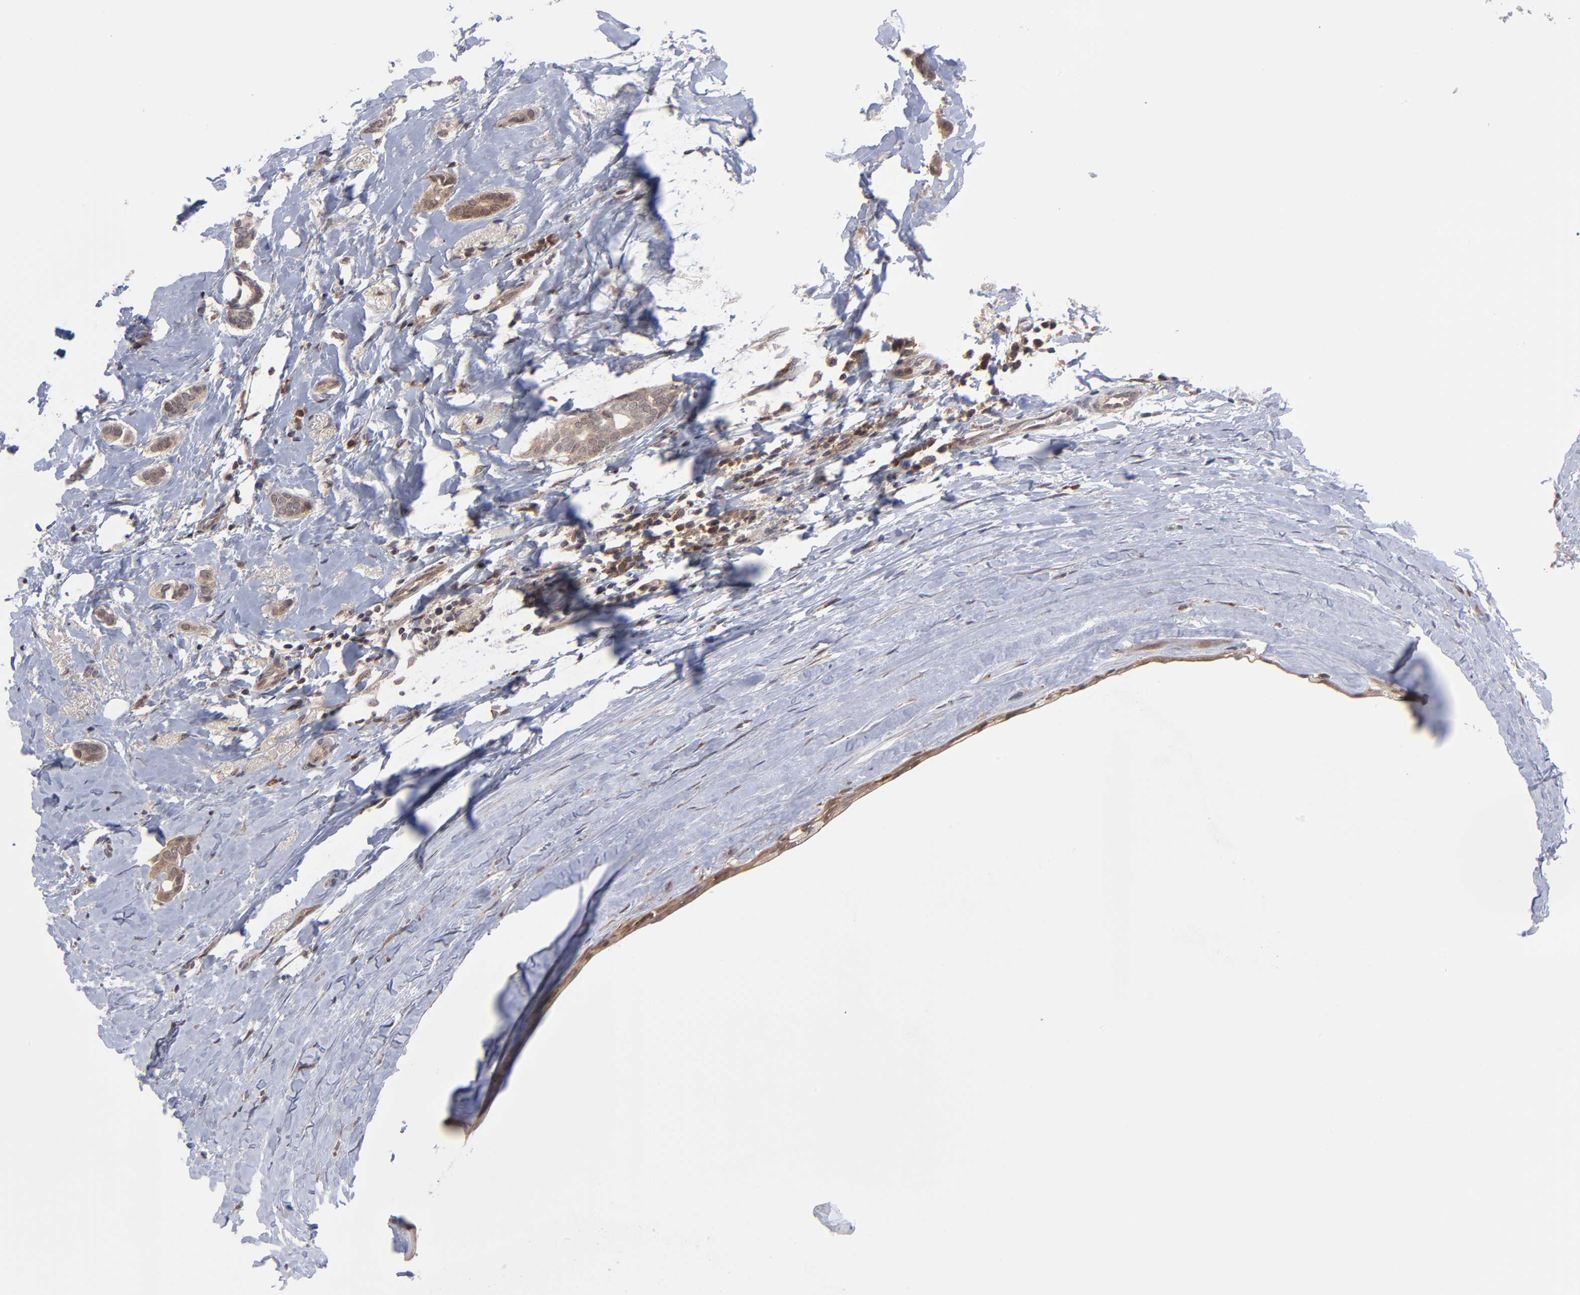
{"staining": {"intensity": "moderate", "quantity": ">75%", "location": "cytoplasmic/membranous"}, "tissue": "breast cancer", "cell_type": "Tumor cells", "image_type": "cancer", "snomed": [{"axis": "morphology", "description": "Duct carcinoma"}, {"axis": "topography", "description": "Breast"}], "caption": "Immunohistochemistry micrograph of neoplastic tissue: human breast infiltrating ductal carcinoma stained using IHC displays medium levels of moderate protein expression localized specifically in the cytoplasmic/membranous of tumor cells, appearing as a cytoplasmic/membranous brown color.", "gene": "UBE2L6", "patient": {"sex": "female", "age": 54}}